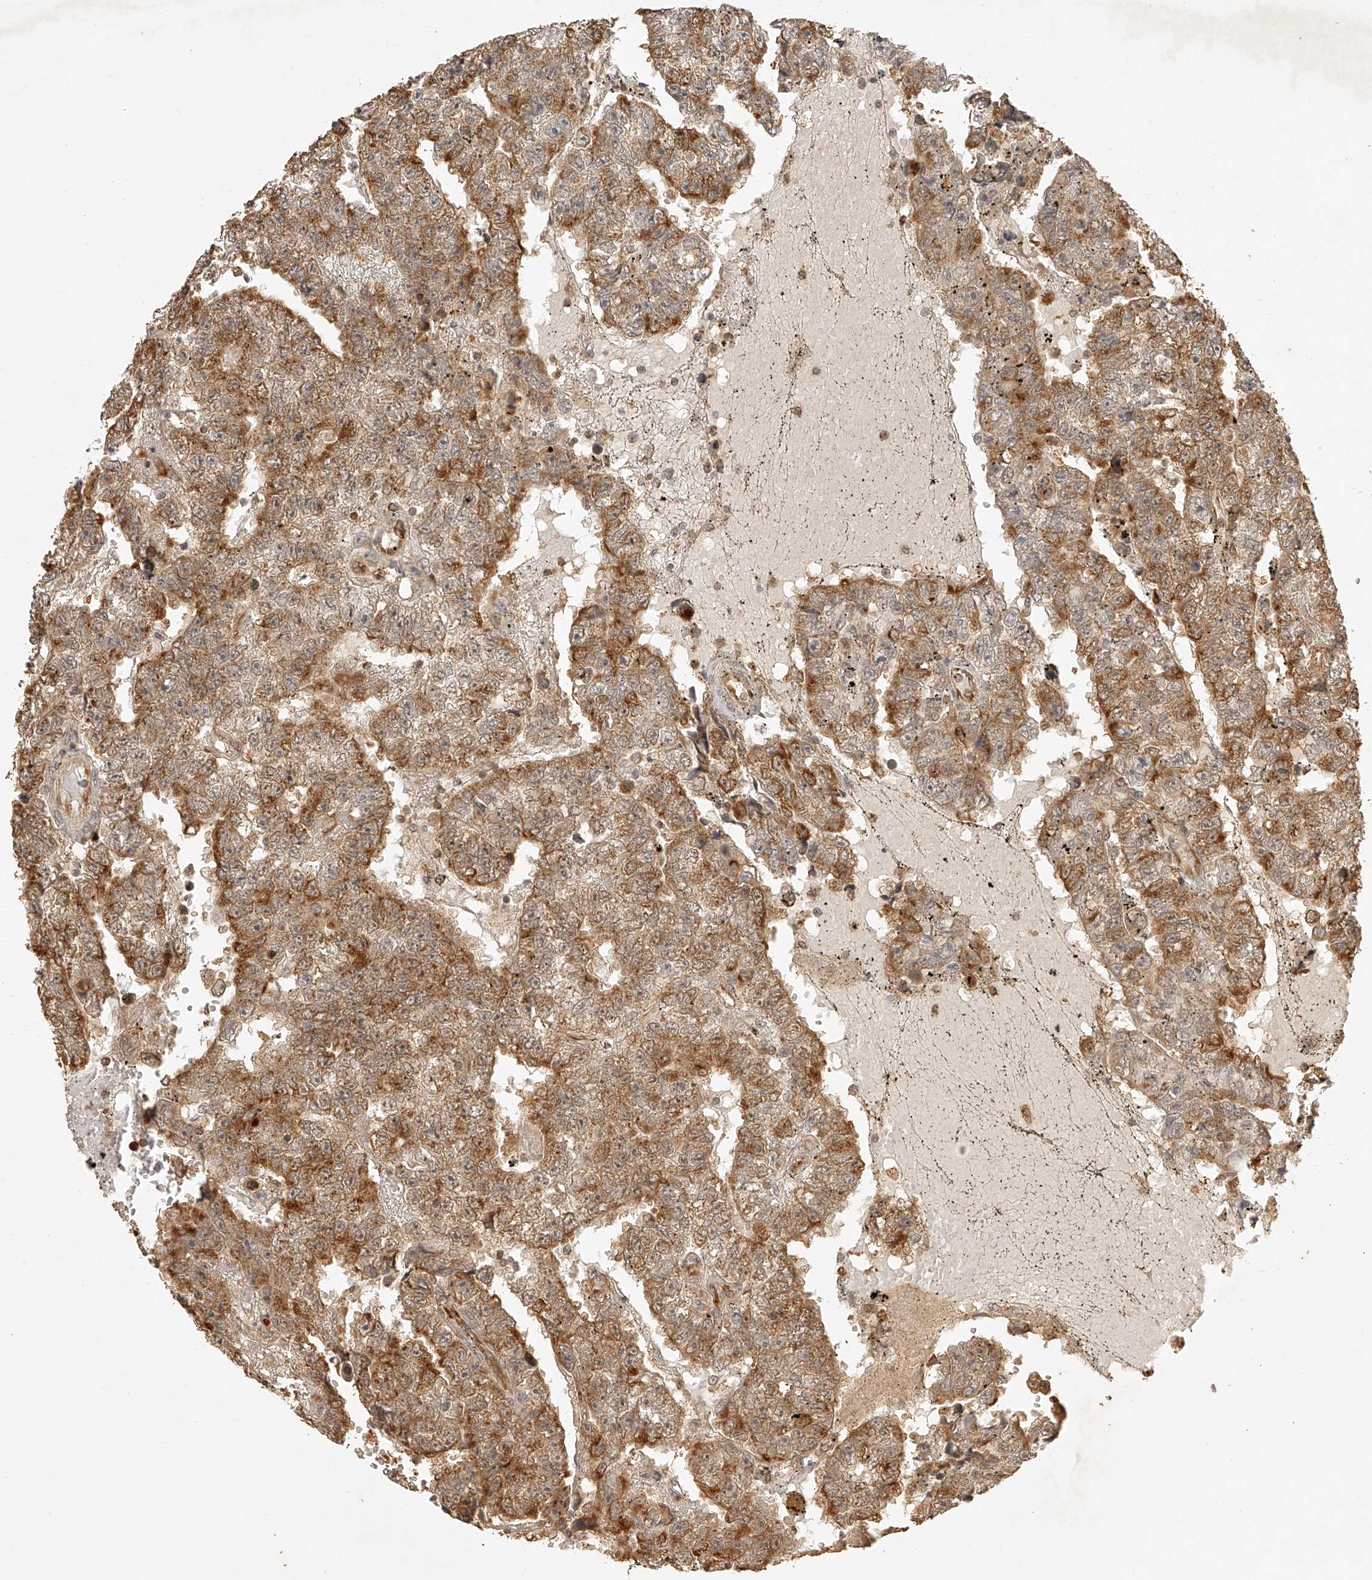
{"staining": {"intensity": "moderate", "quantity": ">75%", "location": "cytoplasmic/membranous"}, "tissue": "testis cancer", "cell_type": "Tumor cells", "image_type": "cancer", "snomed": [{"axis": "morphology", "description": "Carcinoma, Embryonal, NOS"}, {"axis": "topography", "description": "Testis"}], "caption": "Immunohistochemical staining of human testis cancer displays moderate cytoplasmic/membranous protein positivity in about >75% of tumor cells. (DAB (3,3'-diaminobenzidine) = brown stain, brightfield microscopy at high magnification).", "gene": "BCL2L11", "patient": {"sex": "male", "age": 25}}